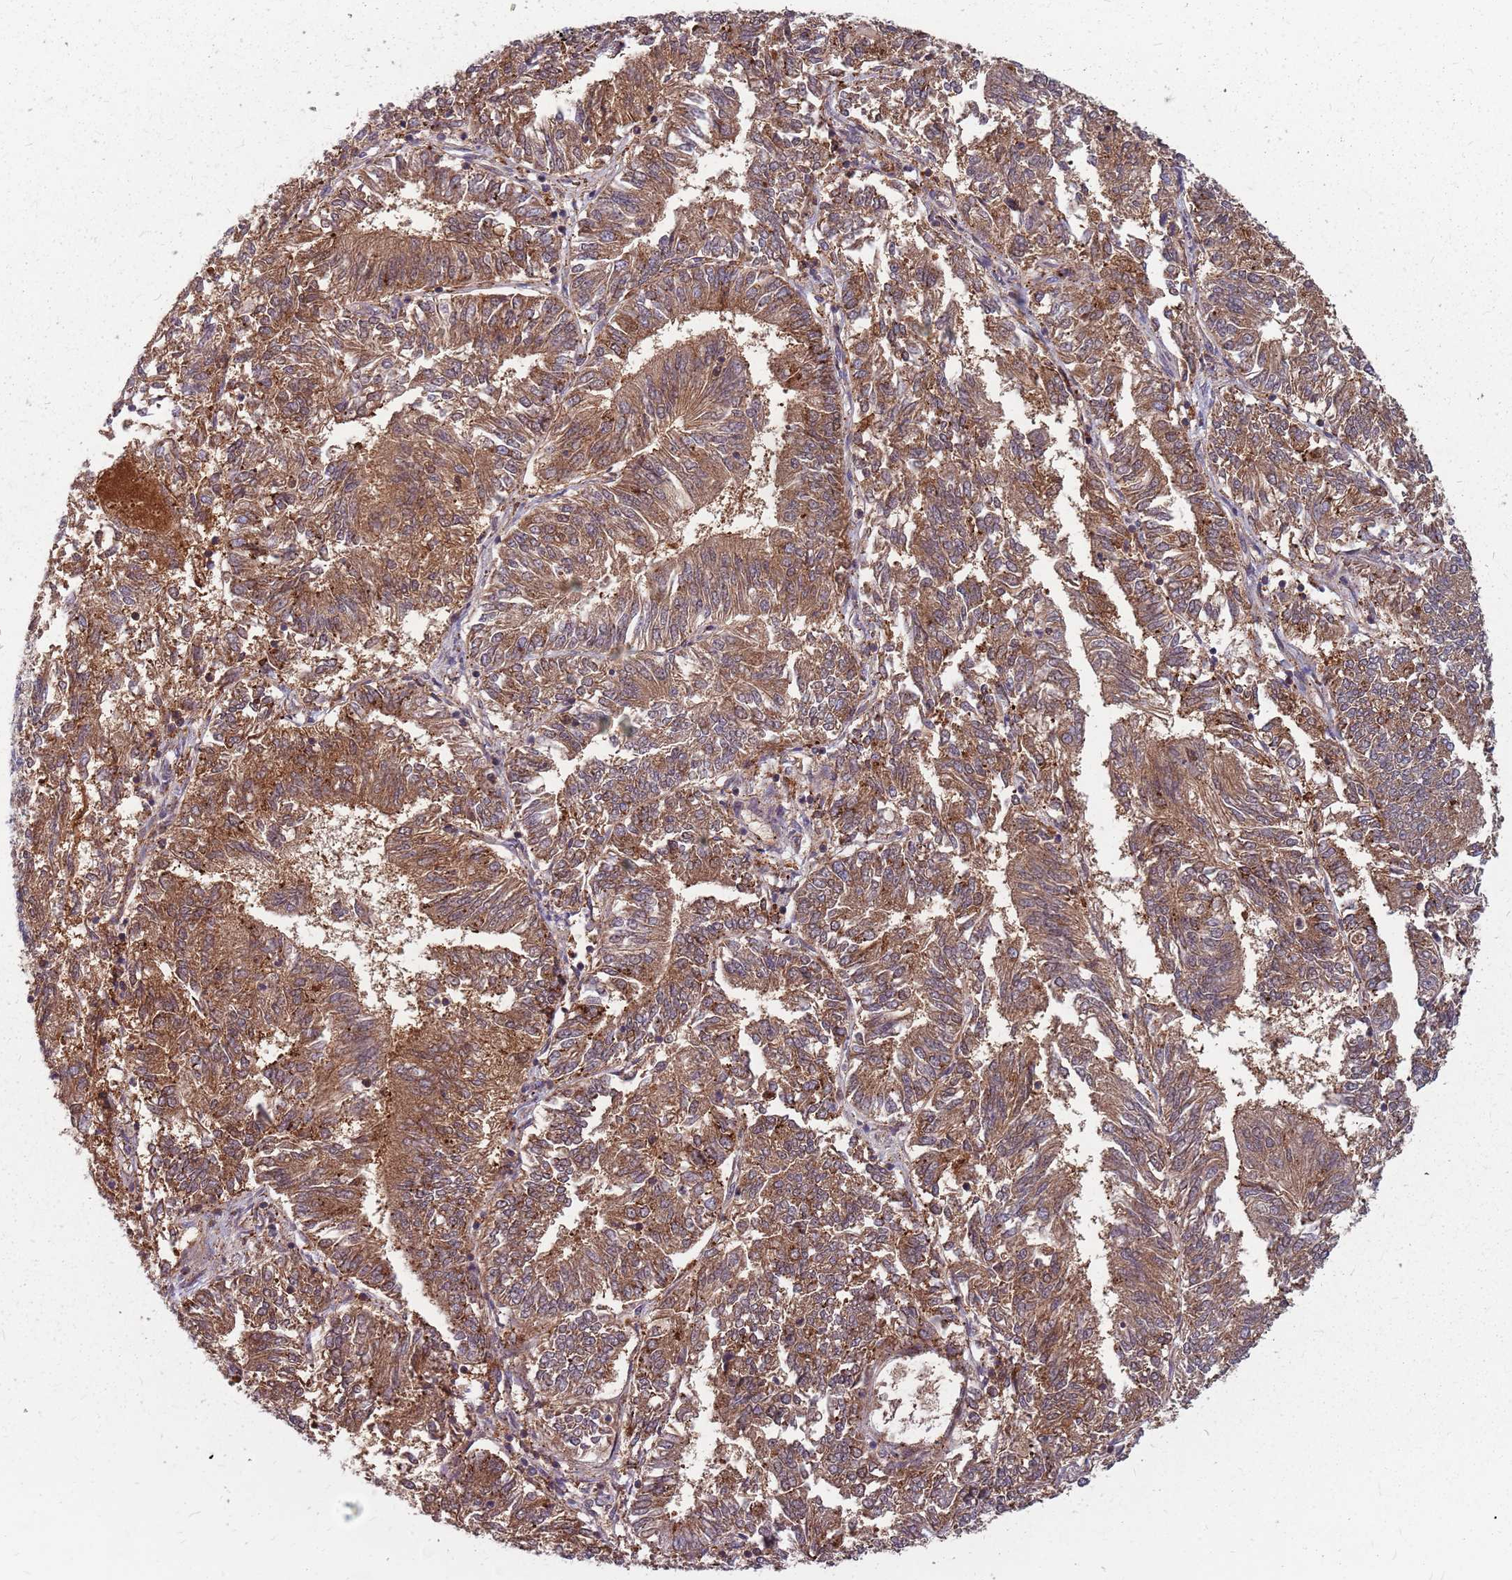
{"staining": {"intensity": "moderate", "quantity": ">75%", "location": "cytoplasmic/membranous"}, "tissue": "endometrial cancer", "cell_type": "Tumor cells", "image_type": "cancer", "snomed": [{"axis": "morphology", "description": "Adenocarcinoma, NOS"}, {"axis": "topography", "description": "Endometrium"}], "caption": "An immunohistochemistry image of neoplastic tissue is shown. Protein staining in brown labels moderate cytoplasmic/membranous positivity in adenocarcinoma (endometrial) within tumor cells.", "gene": "NME4", "patient": {"sex": "female", "age": 58}}